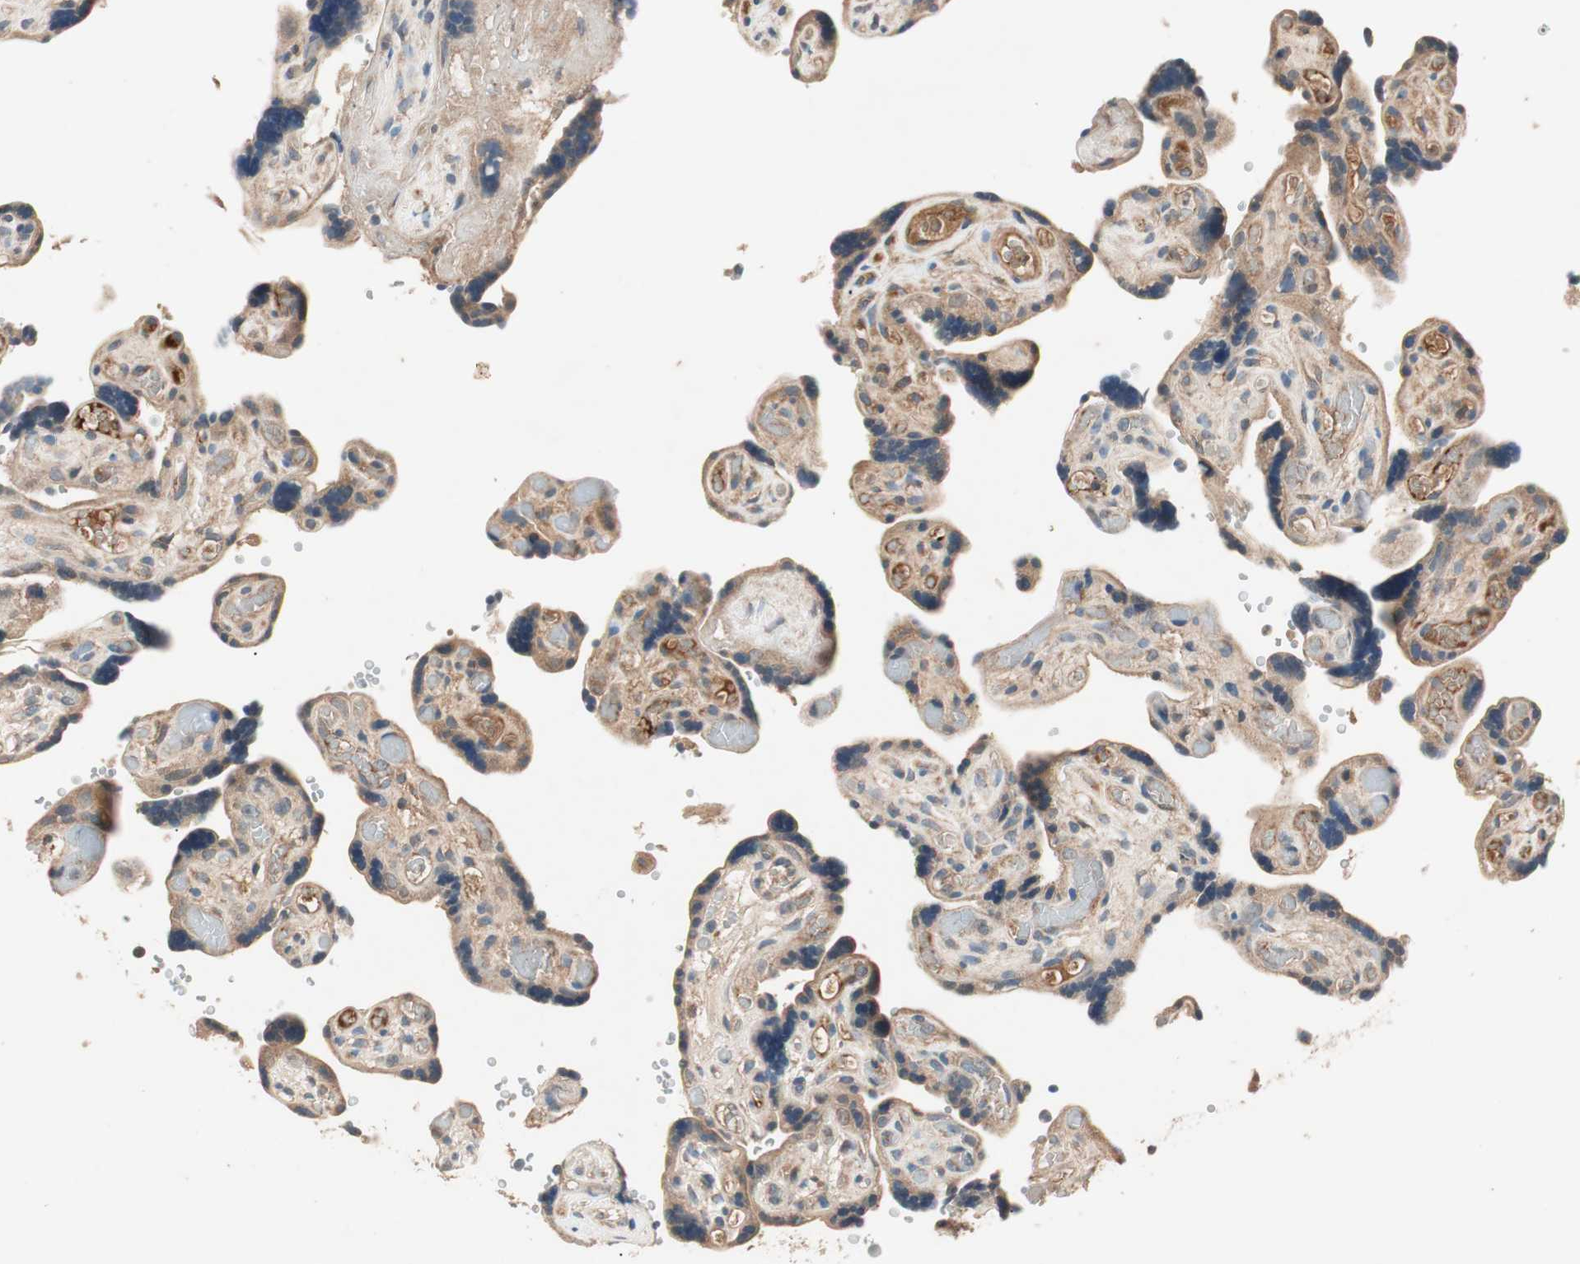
{"staining": {"intensity": "moderate", "quantity": ">75%", "location": "cytoplasmic/membranous"}, "tissue": "placenta", "cell_type": "Decidual cells", "image_type": "normal", "snomed": [{"axis": "morphology", "description": "Normal tissue, NOS"}, {"axis": "topography", "description": "Placenta"}], "caption": "IHC staining of benign placenta, which shows medium levels of moderate cytoplasmic/membranous staining in approximately >75% of decidual cells indicating moderate cytoplasmic/membranous protein expression. The staining was performed using DAB (3,3'-diaminobenzidine) (brown) for protein detection and nuclei were counterstained in hematoxylin (blue).", "gene": "HPN", "patient": {"sex": "female", "age": 30}}